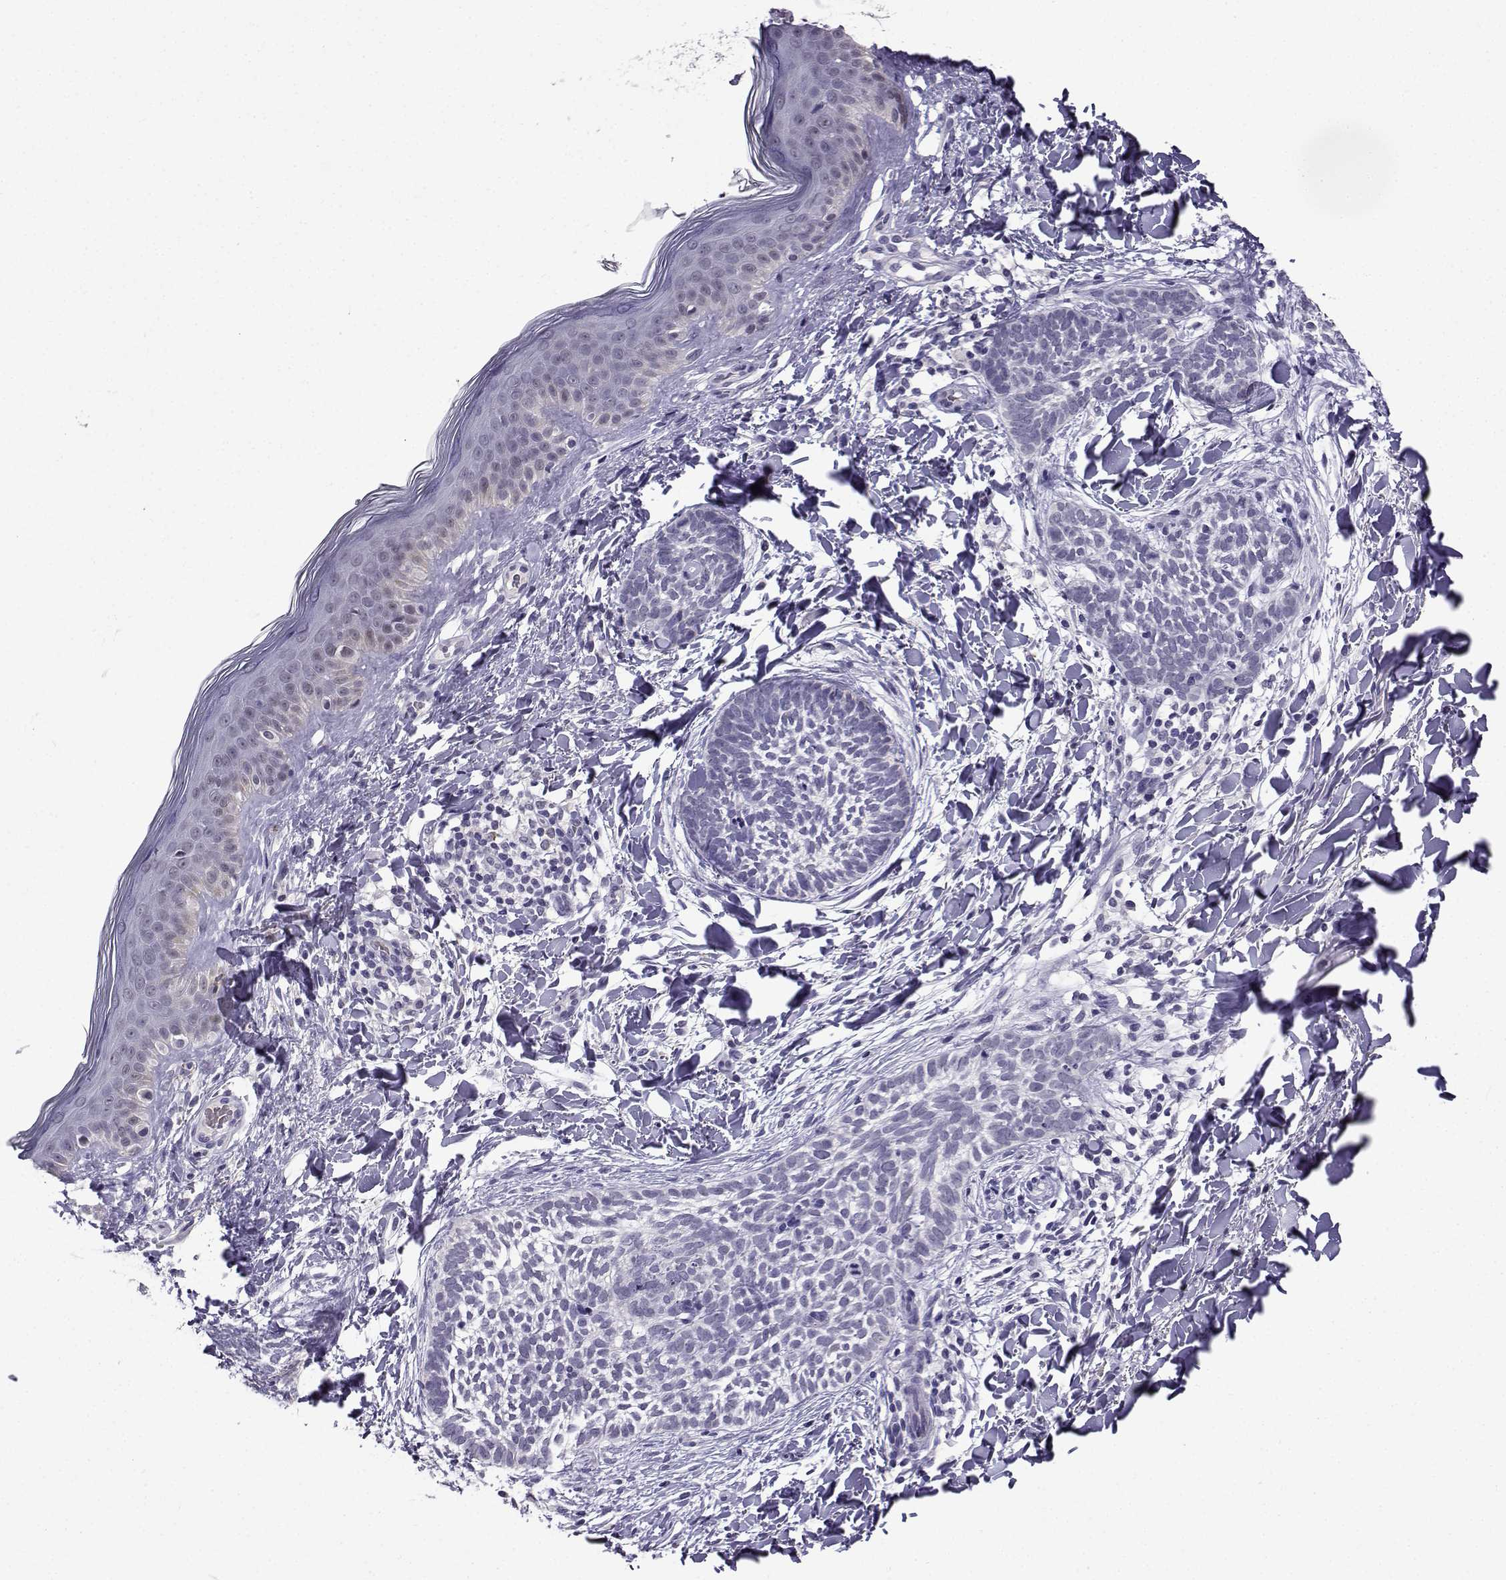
{"staining": {"intensity": "negative", "quantity": "none", "location": "none"}, "tissue": "skin cancer", "cell_type": "Tumor cells", "image_type": "cancer", "snomed": [{"axis": "morphology", "description": "Normal tissue, NOS"}, {"axis": "morphology", "description": "Basal cell carcinoma"}, {"axis": "topography", "description": "Skin"}], "caption": "Tumor cells are negative for protein expression in human skin cancer.", "gene": "LRFN2", "patient": {"sex": "male", "age": 46}}